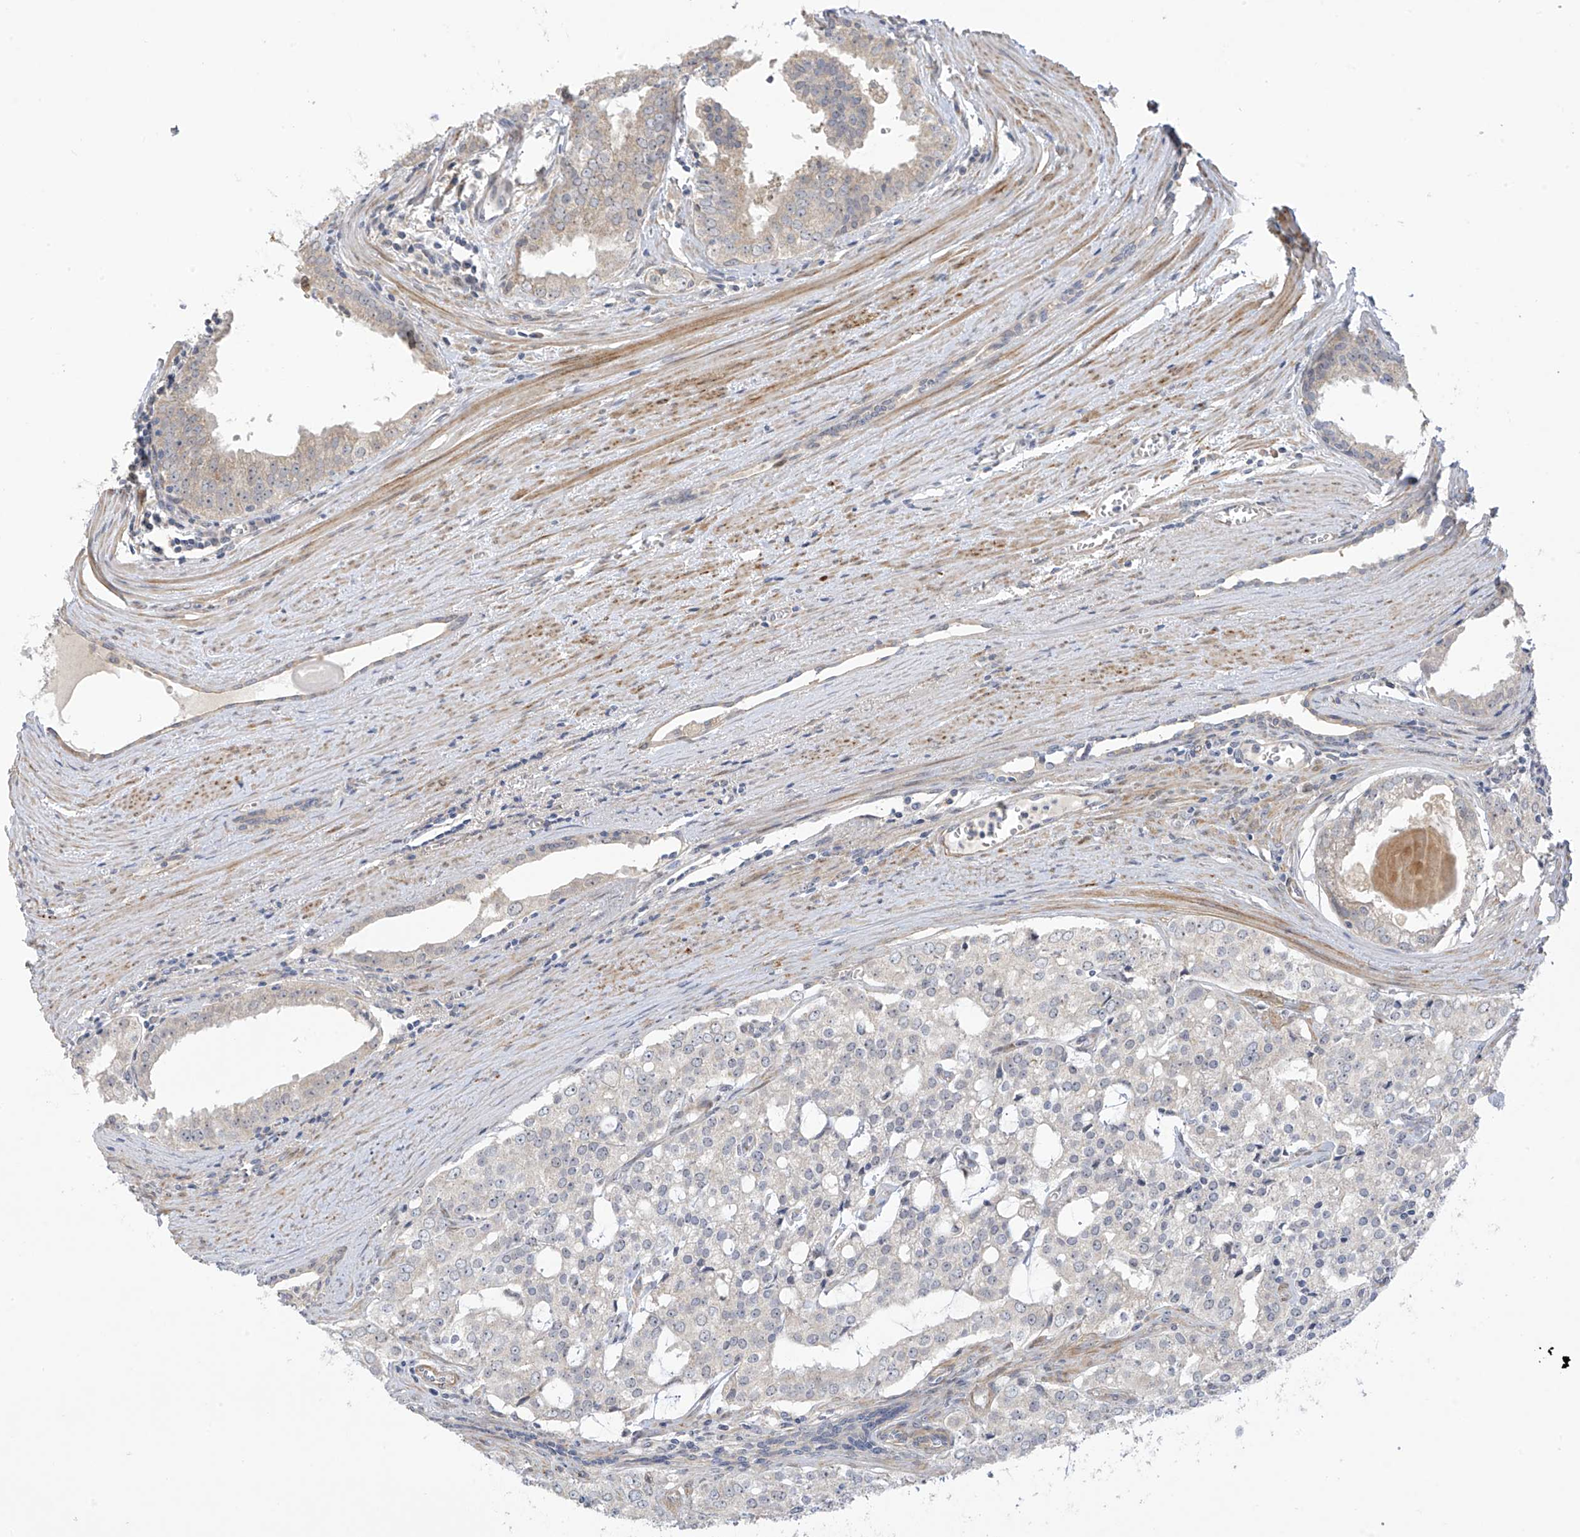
{"staining": {"intensity": "negative", "quantity": "none", "location": "none"}, "tissue": "prostate cancer", "cell_type": "Tumor cells", "image_type": "cancer", "snomed": [{"axis": "morphology", "description": "Adenocarcinoma, High grade"}, {"axis": "topography", "description": "Prostate"}], "caption": "Immunohistochemical staining of human prostate adenocarcinoma (high-grade) demonstrates no significant staining in tumor cells.", "gene": "ZNF641", "patient": {"sex": "male", "age": 68}}